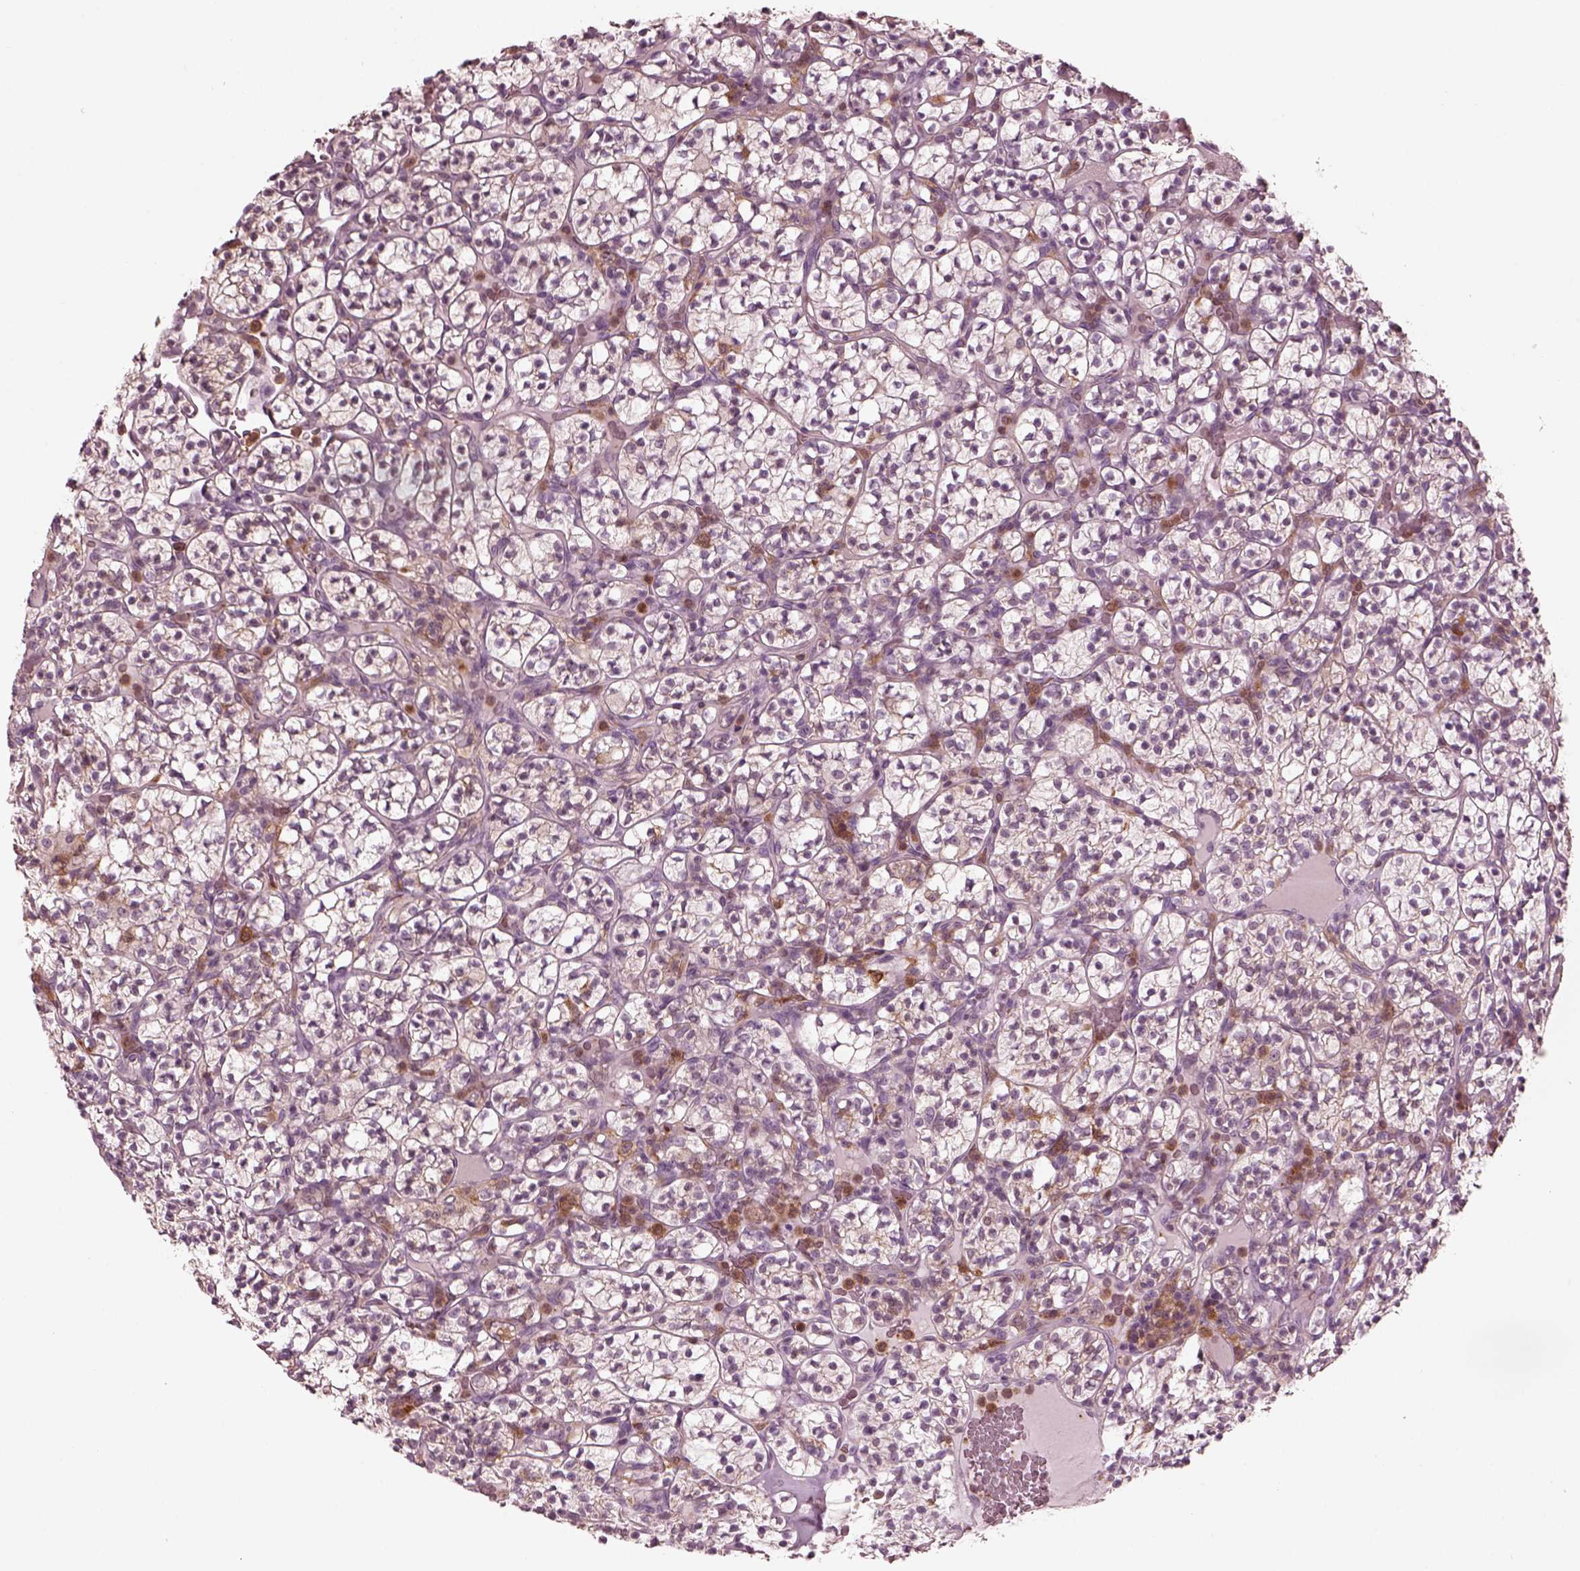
{"staining": {"intensity": "negative", "quantity": "none", "location": "none"}, "tissue": "renal cancer", "cell_type": "Tumor cells", "image_type": "cancer", "snomed": [{"axis": "morphology", "description": "Adenocarcinoma, NOS"}, {"axis": "topography", "description": "Kidney"}], "caption": "Immunohistochemical staining of renal adenocarcinoma shows no significant positivity in tumor cells.", "gene": "PSTPIP2", "patient": {"sex": "female", "age": 89}}